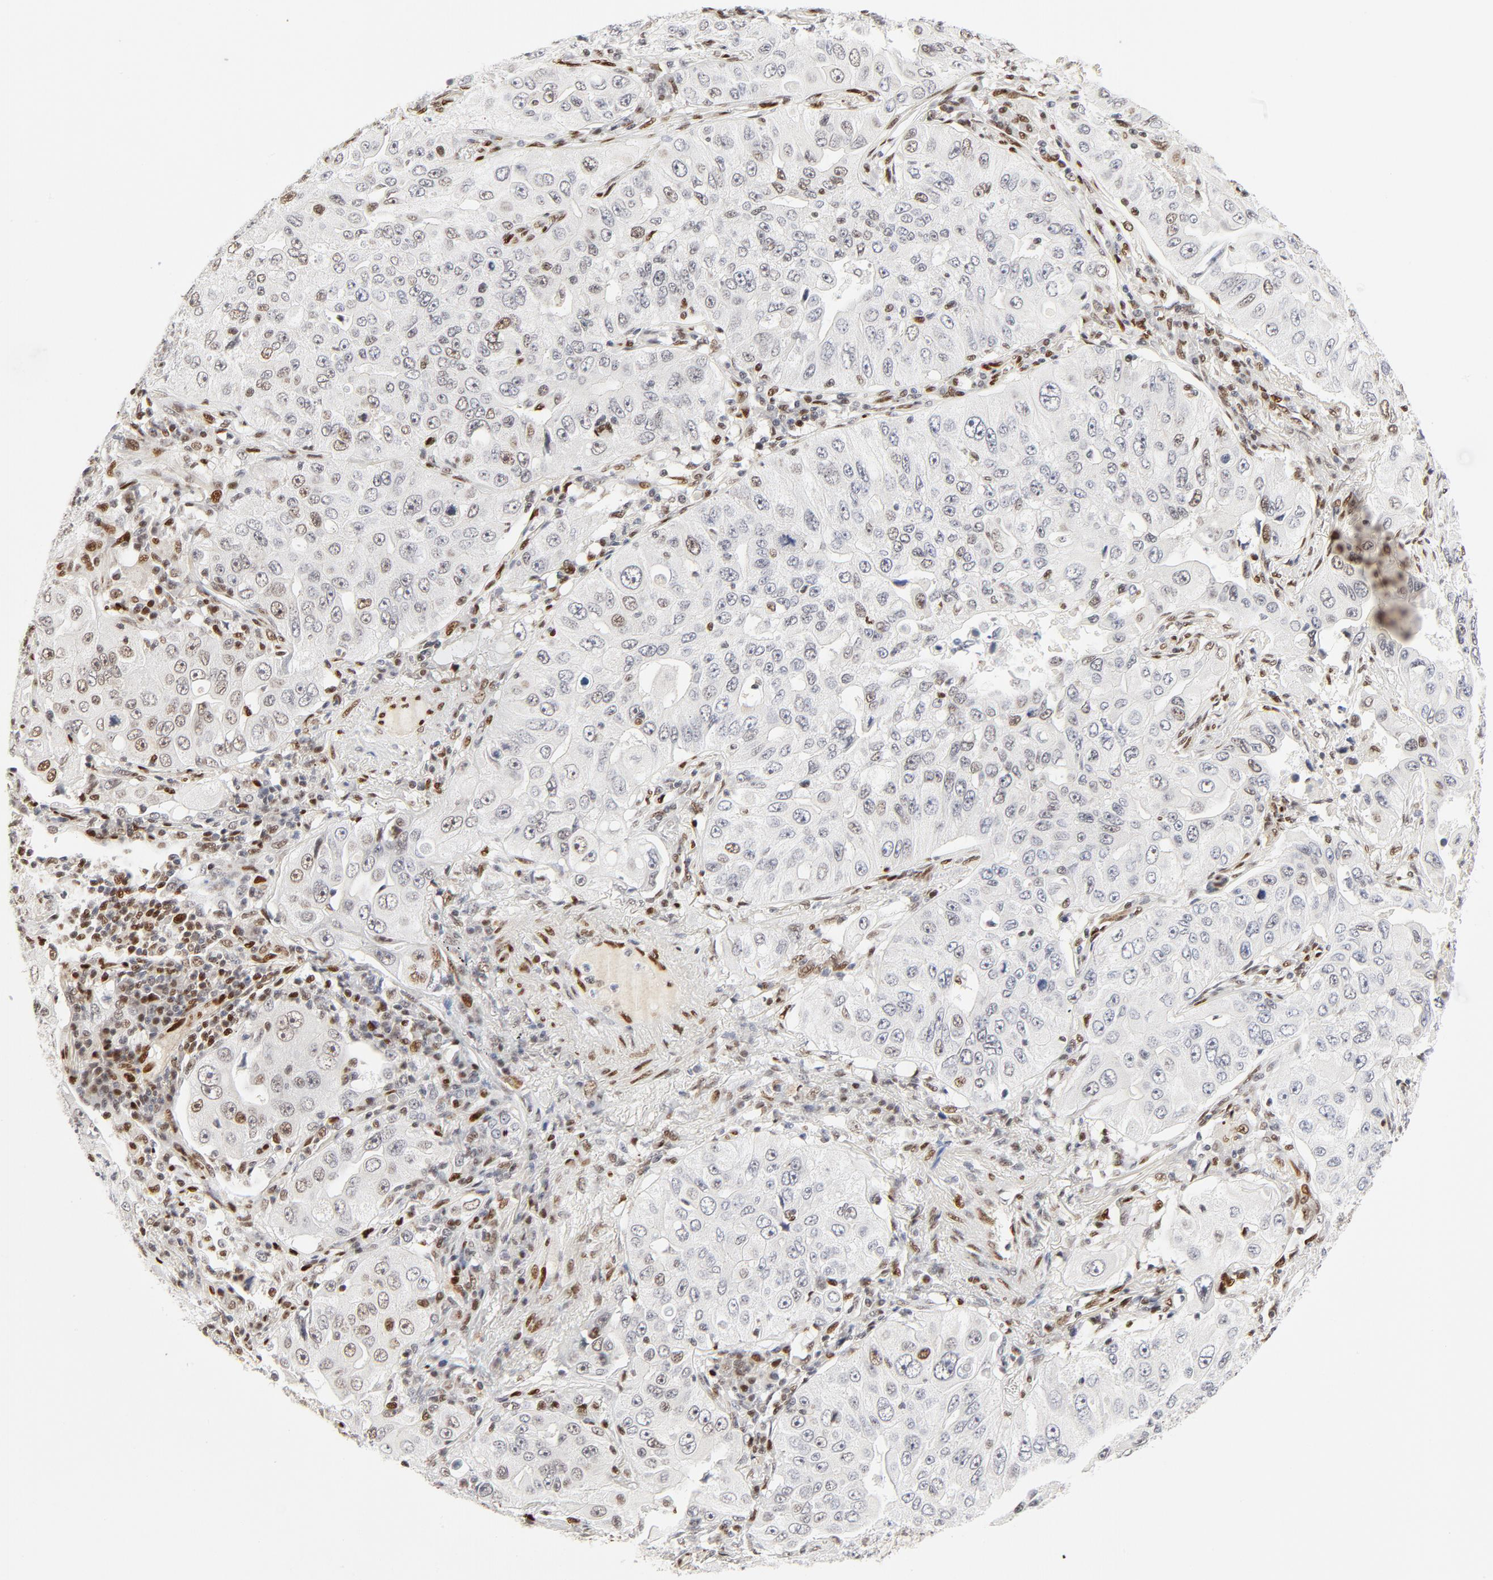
{"staining": {"intensity": "weak", "quantity": "<25%", "location": "nuclear"}, "tissue": "lung cancer", "cell_type": "Tumor cells", "image_type": "cancer", "snomed": [{"axis": "morphology", "description": "Adenocarcinoma, NOS"}, {"axis": "topography", "description": "Lung"}], "caption": "A high-resolution photomicrograph shows immunohistochemistry (IHC) staining of adenocarcinoma (lung), which shows no significant positivity in tumor cells. (DAB (3,3'-diaminobenzidine) IHC with hematoxylin counter stain).", "gene": "MEF2A", "patient": {"sex": "male", "age": 84}}